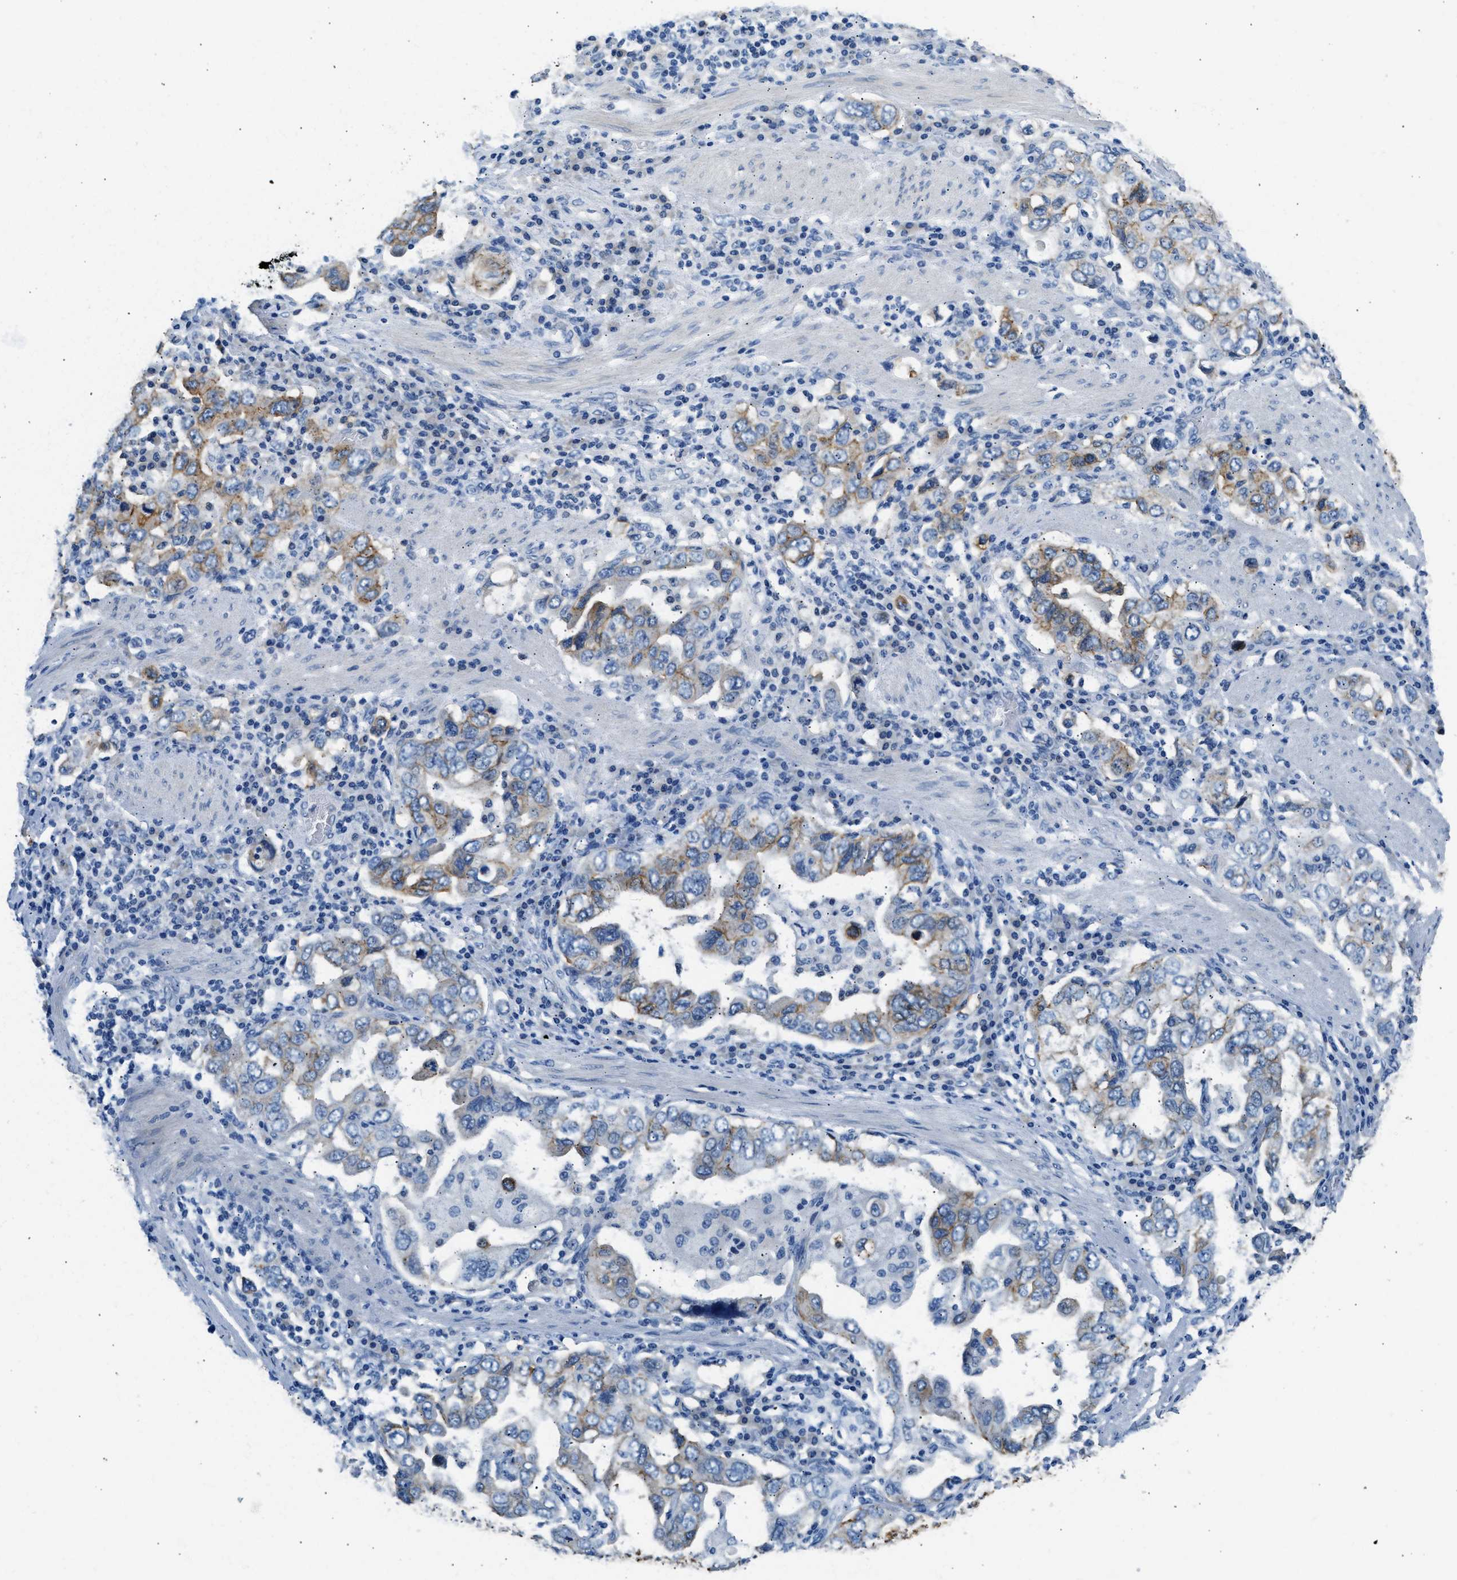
{"staining": {"intensity": "moderate", "quantity": "<25%", "location": "cytoplasmic/membranous"}, "tissue": "stomach cancer", "cell_type": "Tumor cells", "image_type": "cancer", "snomed": [{"axis": "morphology", "description": "Adenocarcinoma, NOS"}, {"axis": "topography", "description": "Stomach, upper"}], "caption": "An immunohistochemistry (IHC) photomicrograph of neoplastic tissue is shown. Protein staining in brown shows moderate cytoplasmic/membranous positivity in adenocarcinoma (stomach) within tumor cells.", "gene": "CLDN18", "patient": {"sex": "male", "age": 62}}